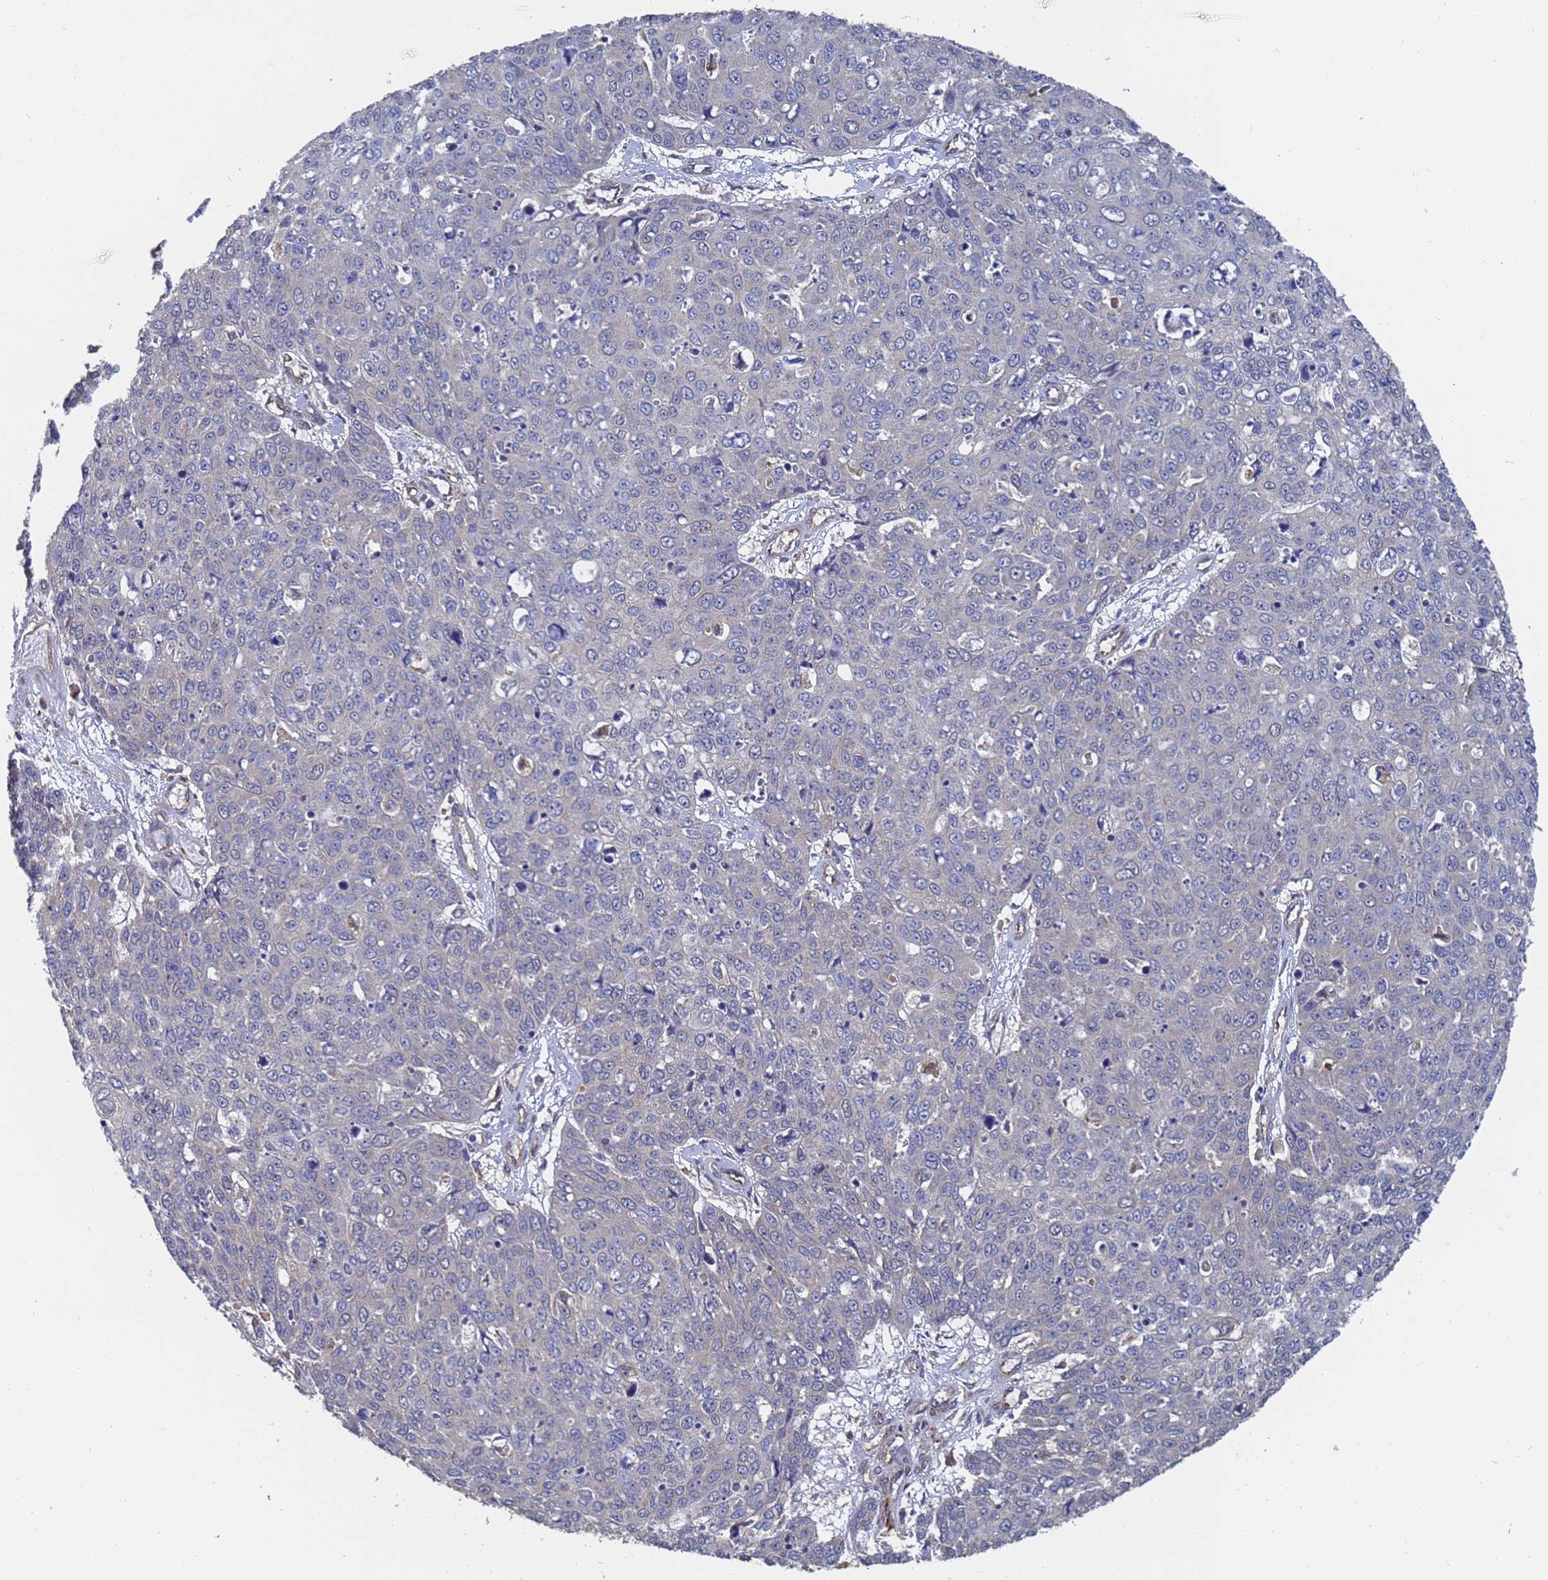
{"staining": {"intensity": "negative", "quantity": "none", "location": "none"}, "tissue": "skin cancer", "cell_type": "Tumor cells", "image_type": "cancer", "snomed": [{"axis": "morphology", "description": "Squamous cell carcinoma, NOS"}, {"axis": "topography", "description": "Skin"}], "caption": "A high-resolution image shows immunohistochemistry staining of squamous cell carcinoma (skin), which demonstrates no significant positivity in tumor cells.", "gene": "ALS2CL", "patient": {"sex": "male", "age": 71}}